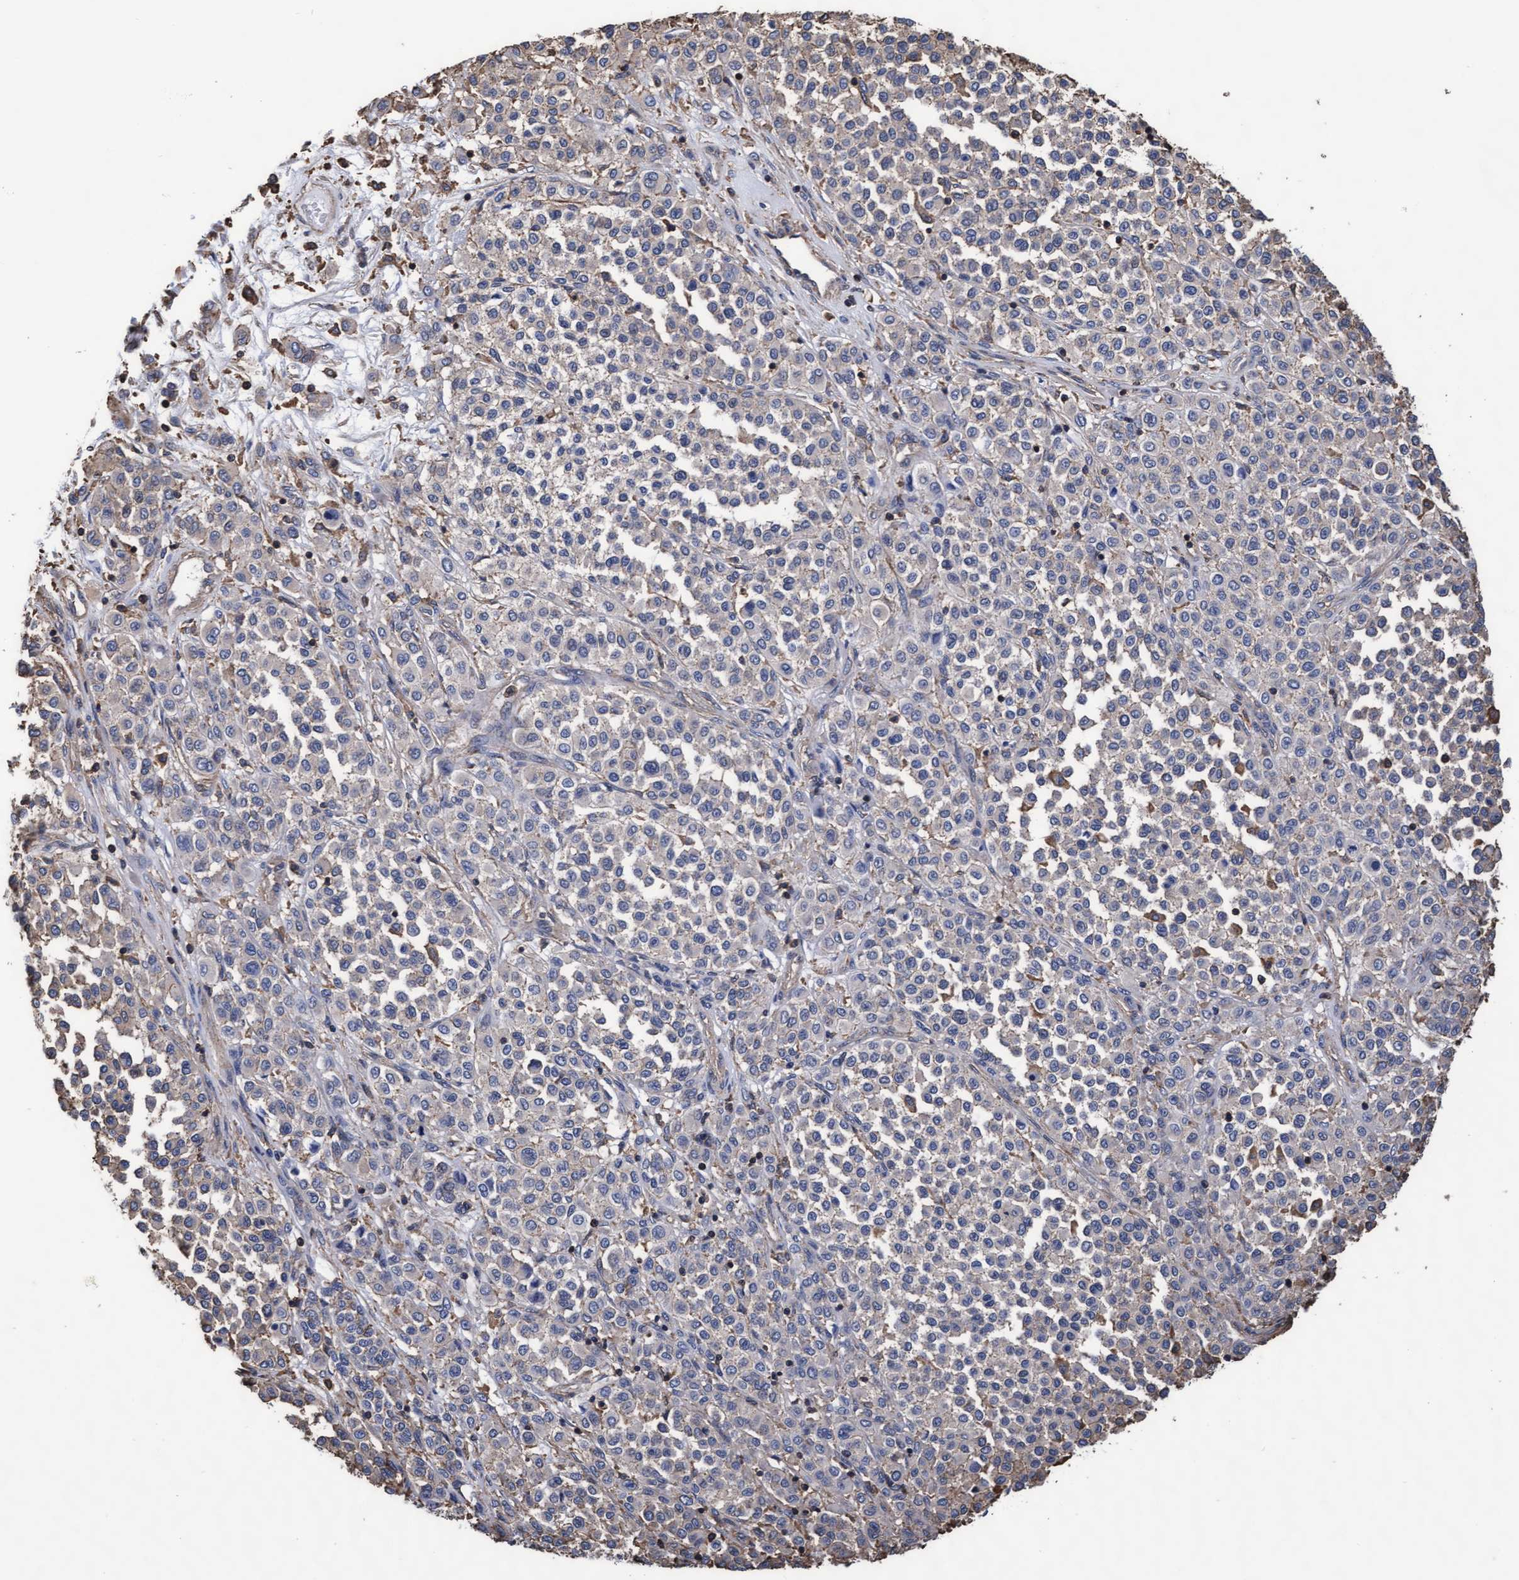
{"staining": {"intensity": "negative", "quantity": "none", "location": "none"}, "tissue": "melanoma", "cell_type": "Tumor cells", "image_type": "cancer", "snomed": [{"axis": "morphology", "description": "Malignant melanoma, Metastatic site"}, {"axis": "topography", "description": "Pancreas"}], "caption": "High power microscopy photomicrograph of an immunohistochemistry (IHC) photomicrograph of melanoma, revealing no significant staining in tumor cells.", "gene": "GRHPR", "patient": {"sex": "female", "age": 30}}